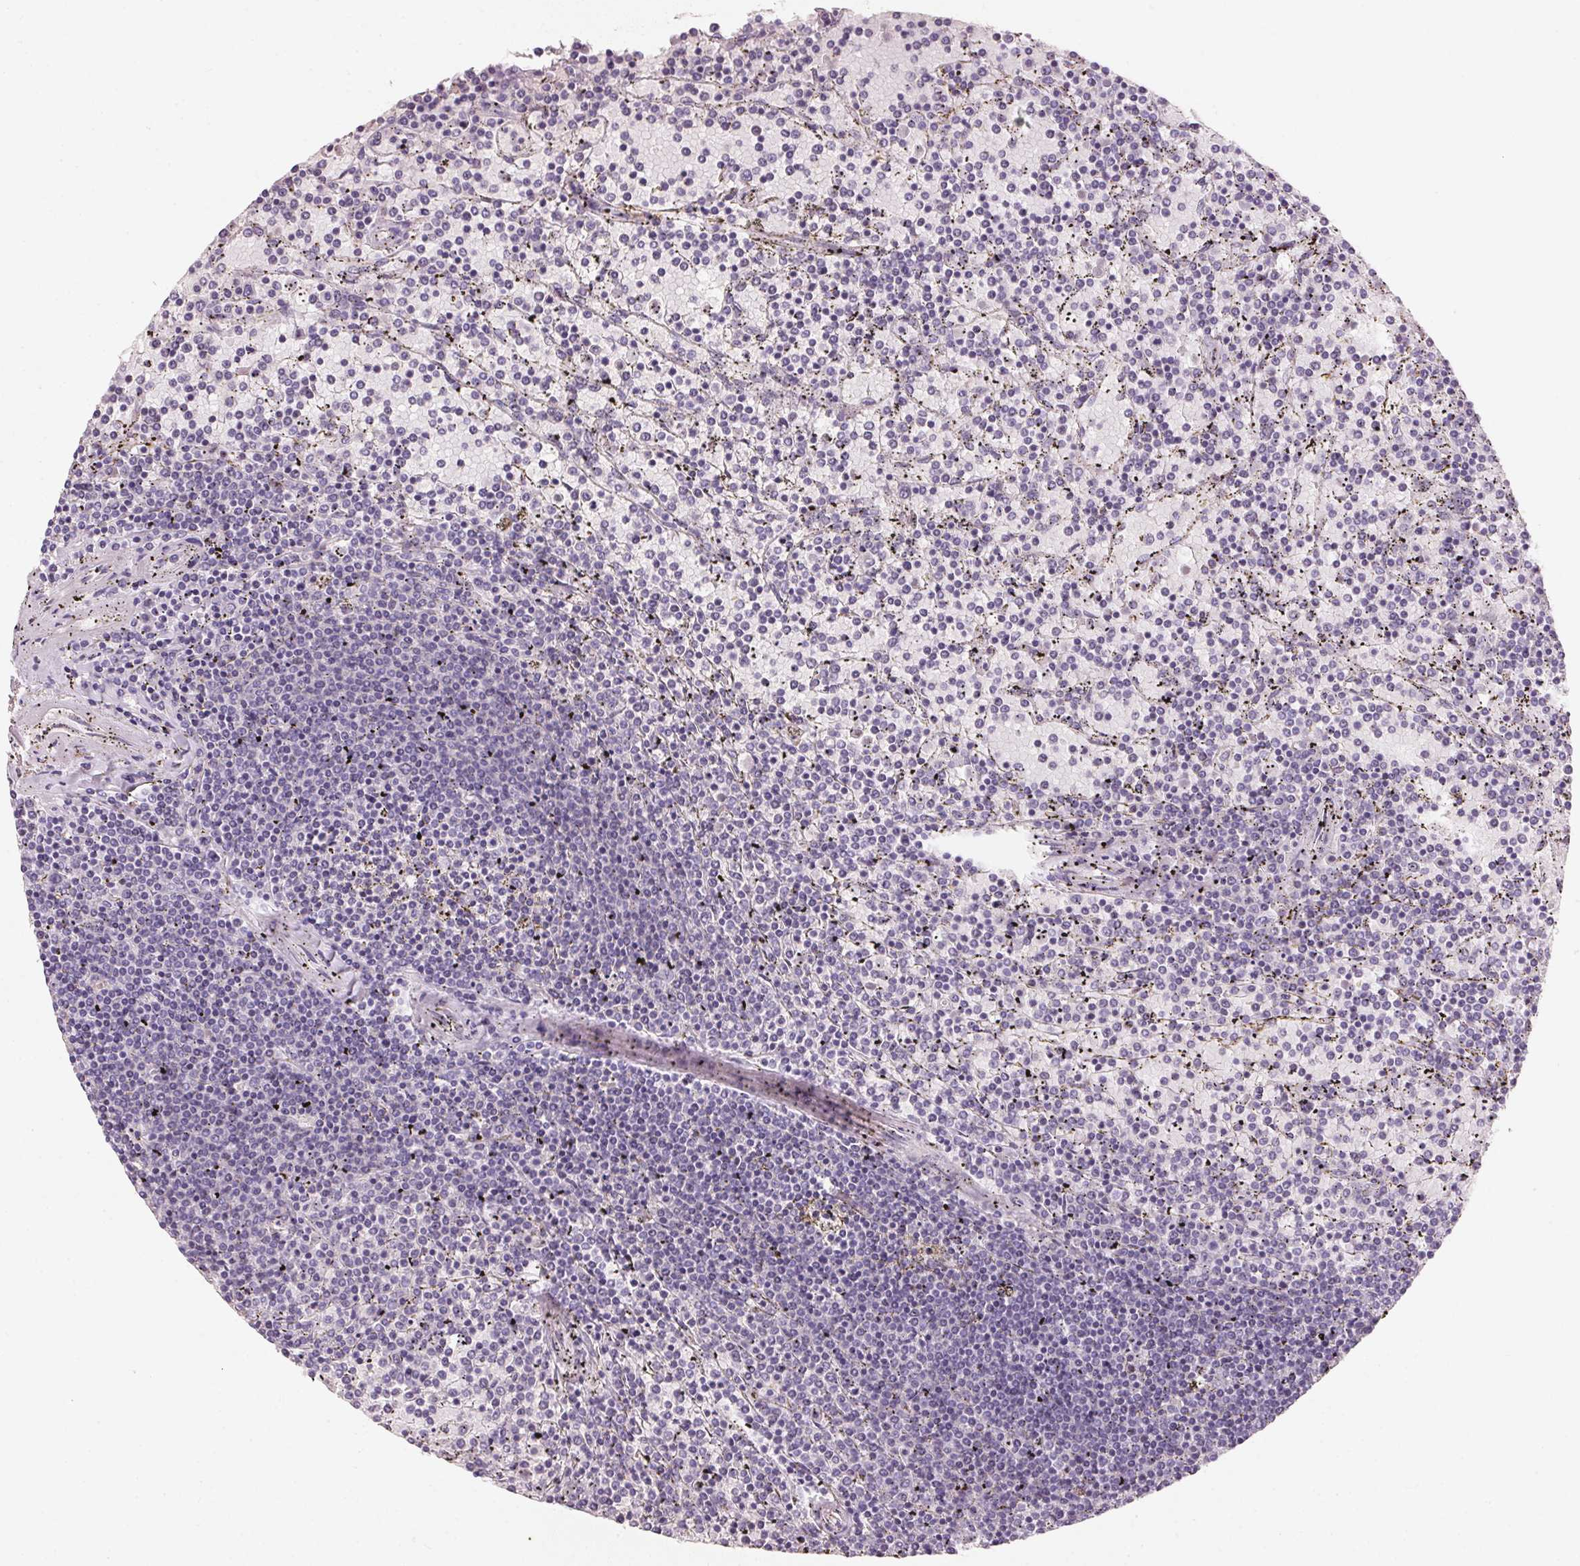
{"staining": {"intensity": "negative", "quantity": "none", "location": "none"}, "tissue": "lymphoma", "cell_type": "Tumor cells", "image_type": "cancer", "snomed": [{"axis": "morphology", "description": "Malignant lymphoma, non-Hodgkin's type, Low grade"}, {"axis": "topography", "description": "Spleen"}], "caption": "Immunohistochemistry of lymphoma exhibits no staining in tumor cells.", "gene": "HSD17B1", "patient": {"sex": "female", "age": 77}}